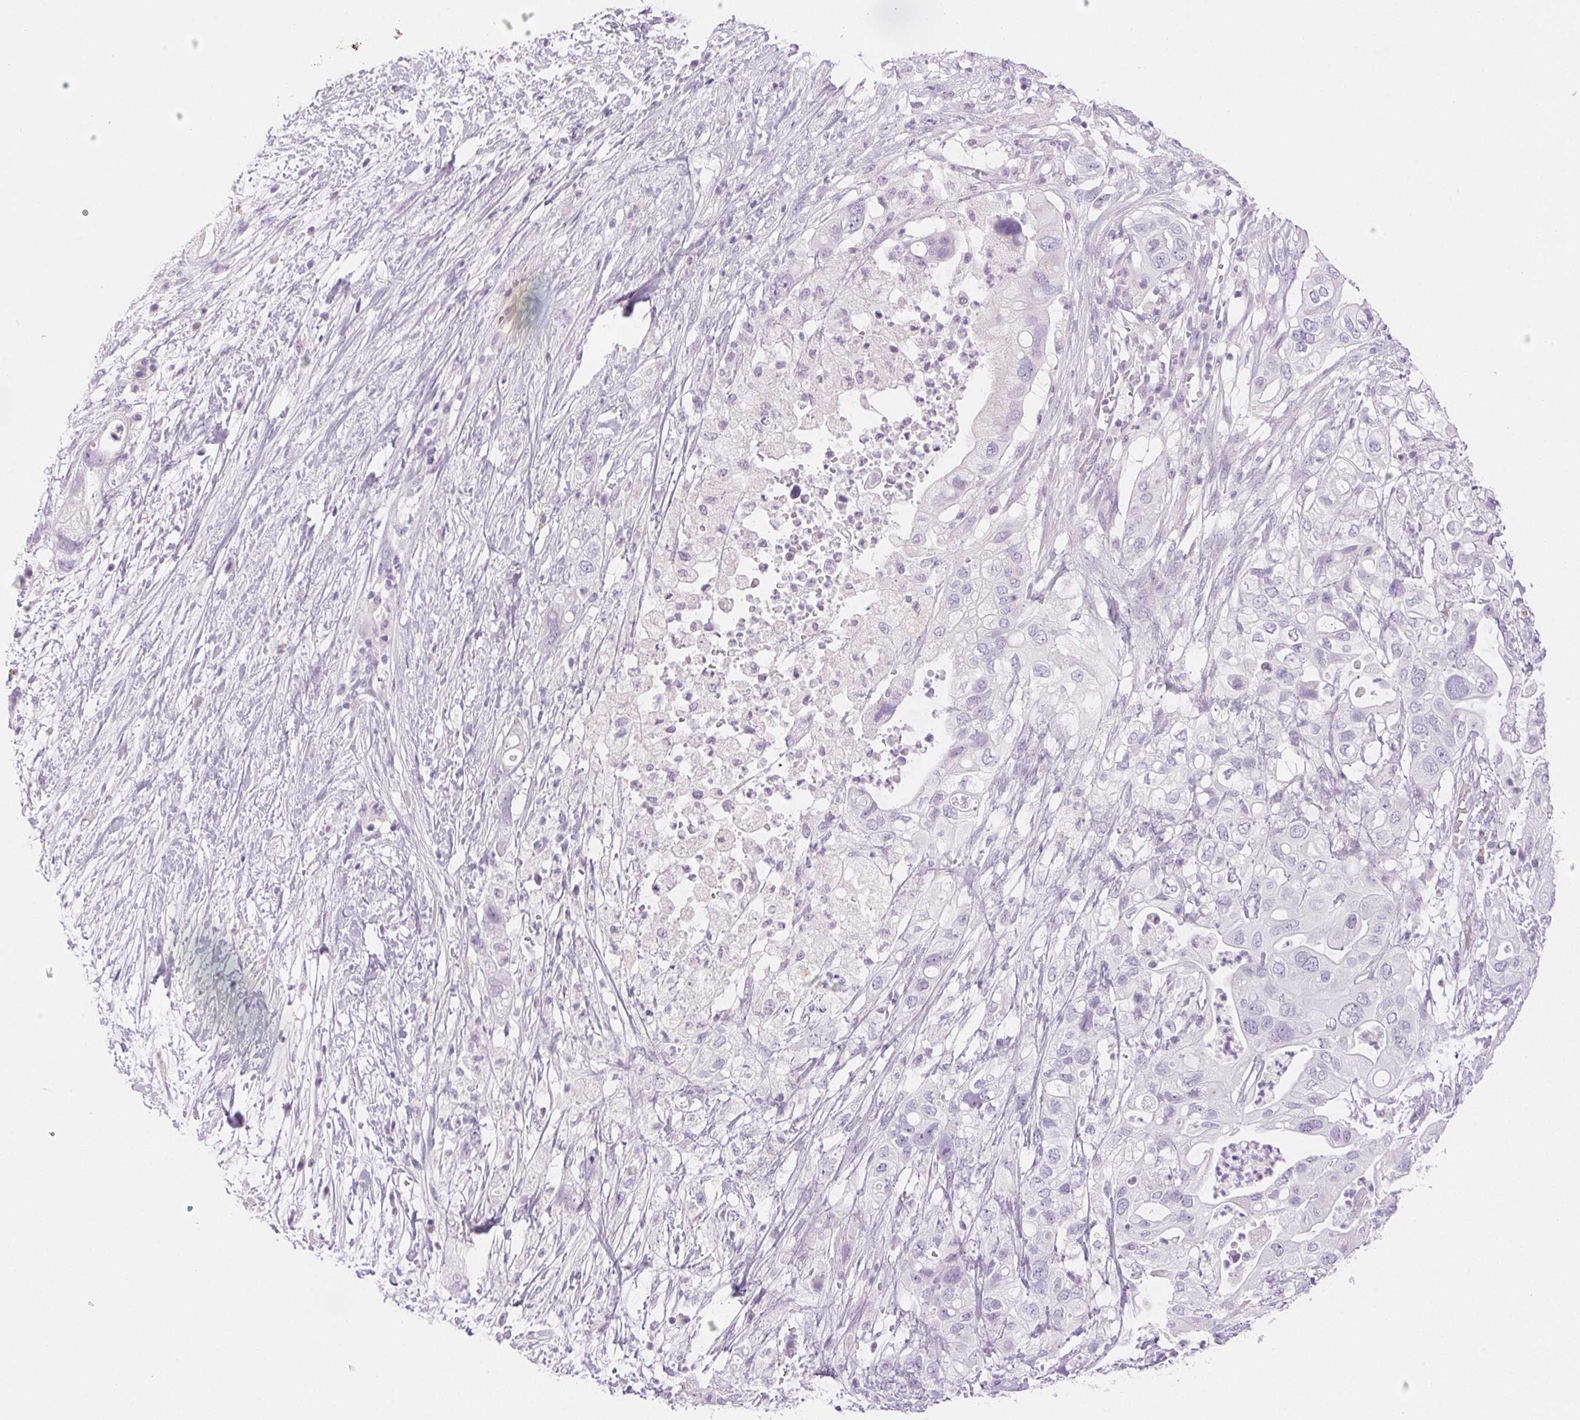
{"staining": {"intensity": "negative", "quantity": "none", "location": "none"}, "tissue": "pancreatic cancer", "cell_type": "Tumor cells", "image_type": "cancer", "snomed": [{"axis": "morphology", "description": "Adenocarcinoma, NOS"}, {"axis": "topography", "description": "Pancreas"}], "caption": "Tumor cells are negative for brown protein staining in pancreatic cancer.", "gene": "SLC5A2", "patient": {"sex": "female", "age": 72}}